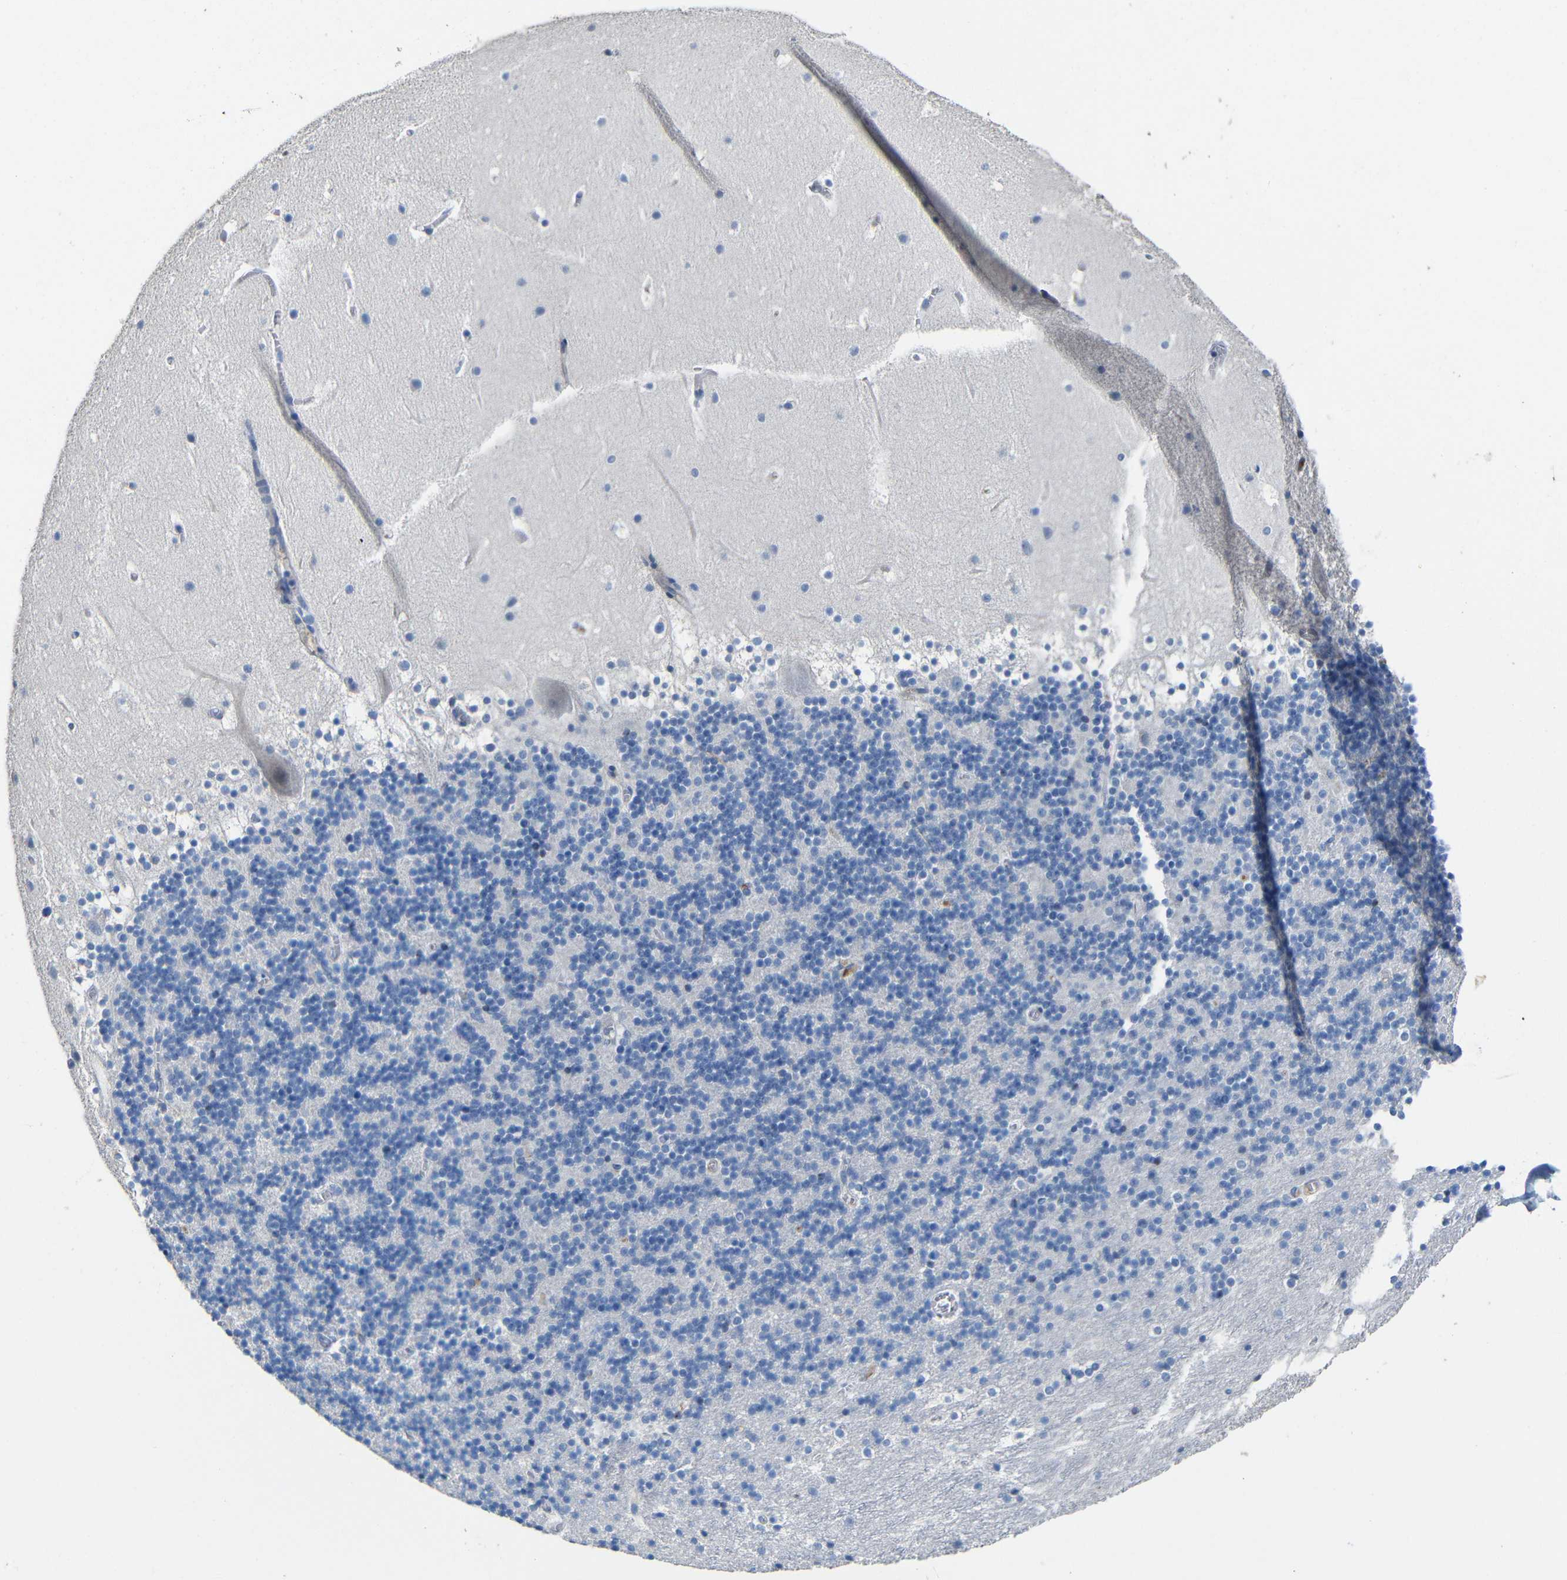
{"staining": {"intensity": "negative", "quantity": "none", "location": "none"}, "tissue": "cerebellum", "cell_type": "Cells in granular layer", "image_type": "normal", "snomed": [{"axis": "morphology", "description": "Normal tissue, NOS"}, {"axis": "topography", "description": "Cerebellum"}], "caption": "Cells in granular layer show no significant protein expression in unremarkable cerebellum. (Brightfield microscopy of DAB (3,3'-diaminobenzidine) IHC at high magnification).", "gene": "ACKR2", "patient": {"sex": "male", "age": 45}}